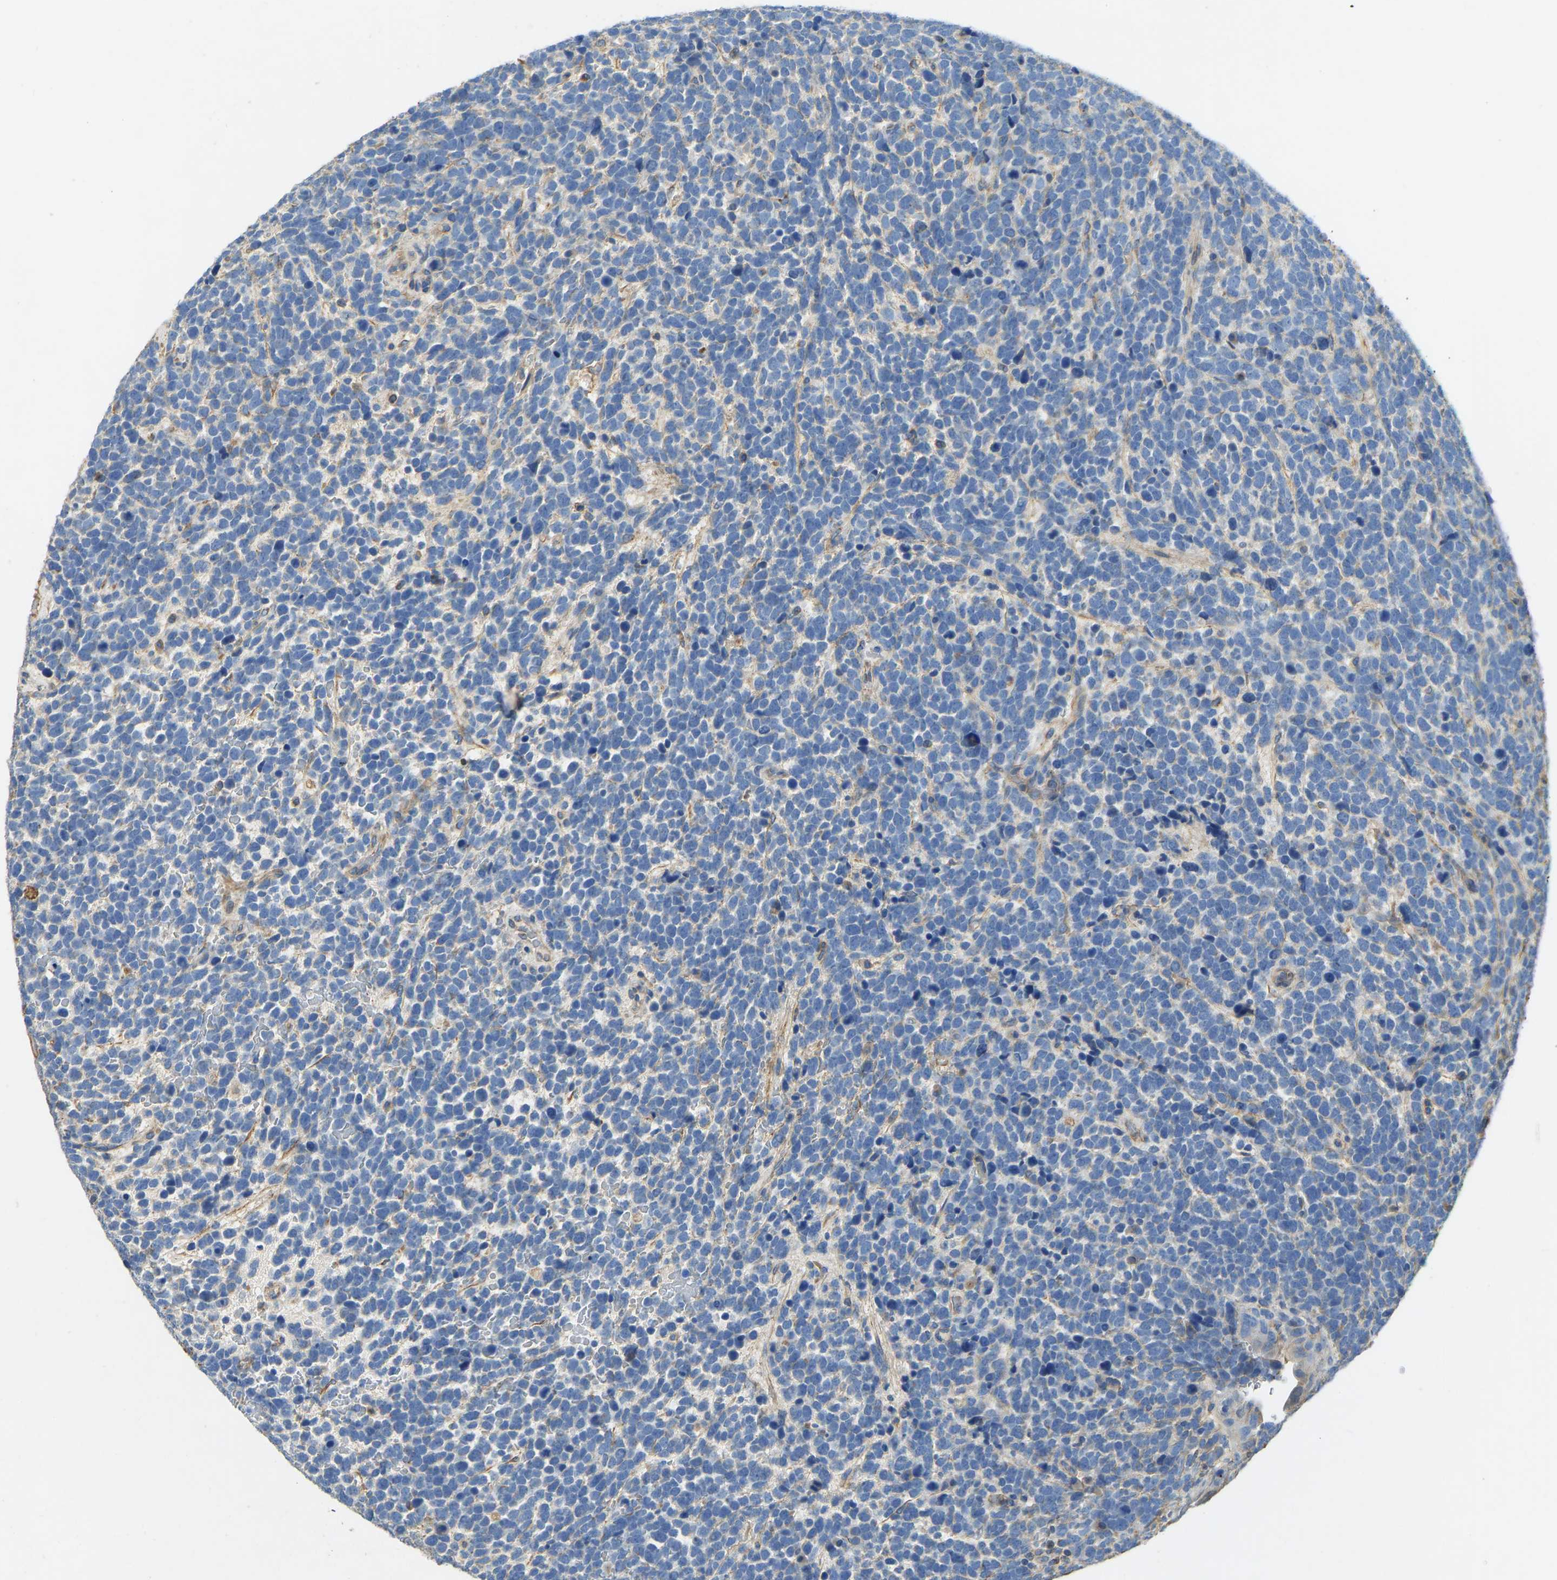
{"staining": {"intensity": "negative", "quantity": "none", "location": "none"}, "tissue": "urothelial cancer", "cell_type": "Tumor cells", "image_type": "cancer", "snomed": [{"axis": "morphology", "description": "Urothelial carcinoma, High grade"}, {"axis": "topography", "description": "Urinary bladder"}], "caption": "Tumor cells are negative for protein expression in human urothelial carcinoma (high-grade).", "gene": "TECTA", "patient": {"sex": "female", "age": 82}}